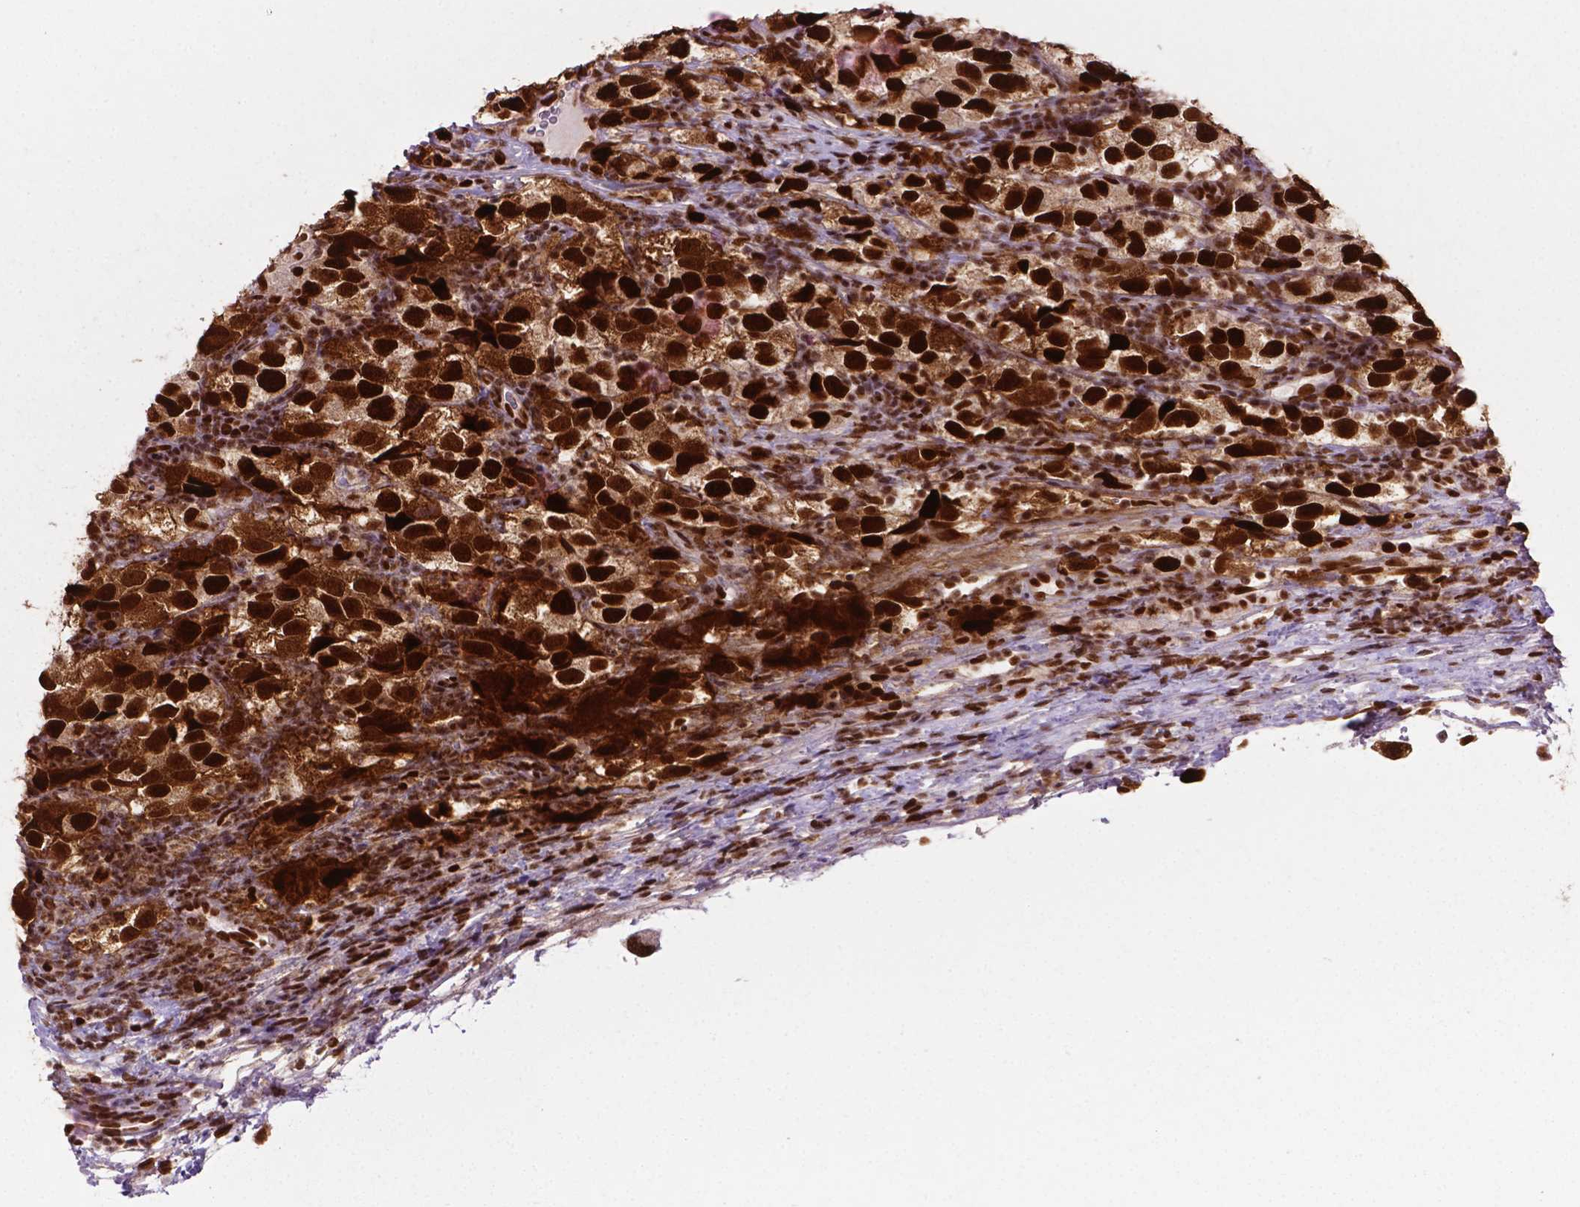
{"staining": {"intensity": "strong", "quantity": ">75%", "location": "nuclear"}, "tissue": "testis cancer", "cell_type": "Tumor cells", "image_type": "cancer", "snomed": [{"axis": "morphology", "description": "Seminoma, NOS"}, {"axis": "topography", "description": "Testis"}], "caption": "A histopathology image of human testis cancer (seminoma) stained for a protein displays strong nuclear brown staining in tumor cells. The protein is shown in brown color, while the nuclei are stained blue.", "gene": "MLH1", "patient": {"sex": "male", "age": 26}}